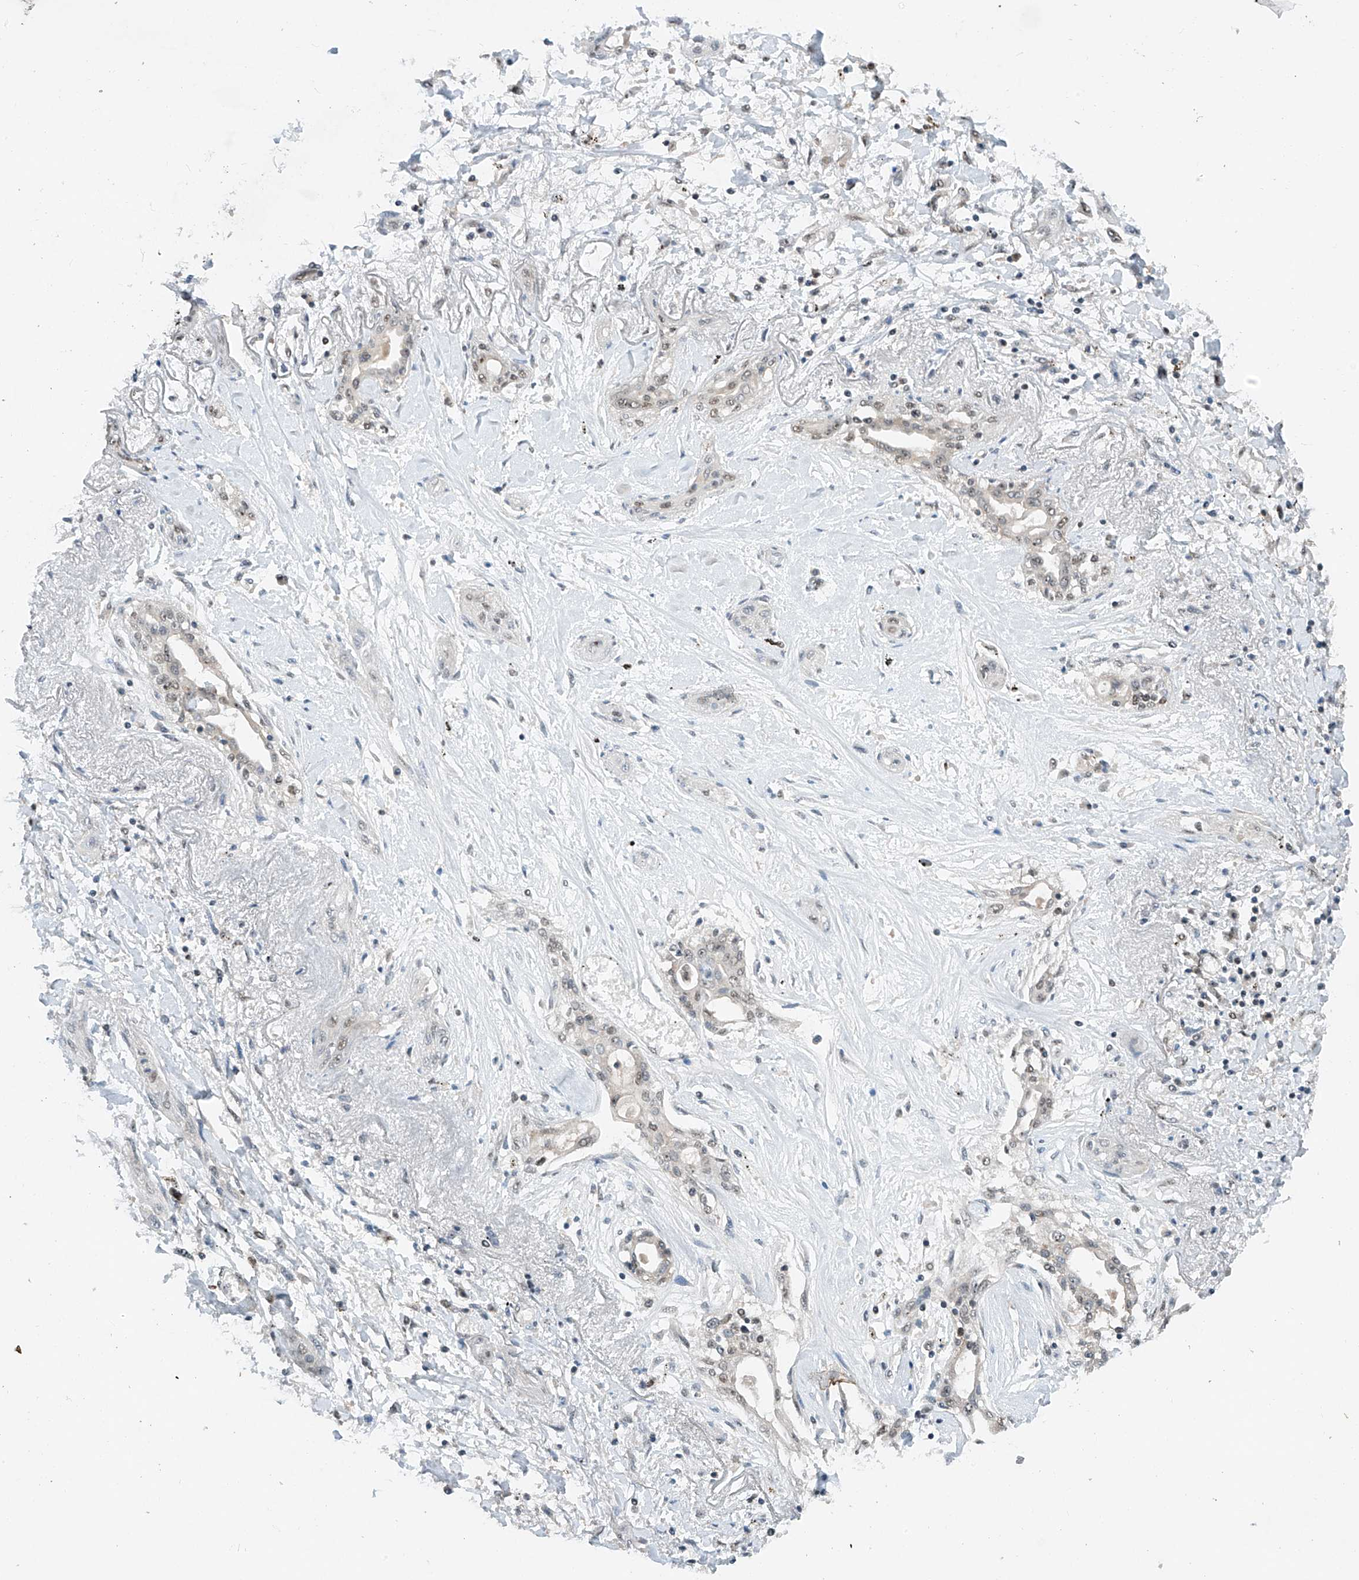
{"staining": {"intensity": "weak", "quantity": "25%-75%", "location": "nuclear"}, "tissue": "lung cancer", "cell_type": "Tumor cells", "image_type": "cancer", "snomed": [{"axis": "morphology", "description": "Squamous cell carcinoma, NOS"}, {"axis": "topography", "description": "Lung"}], "caption": "Immunohistochemistry (IHC) micrograph of neoplastic tissue: human lung squamous cell carcinoma stained using IHC shows low levels of weak protein expression localized specifically in the nuclear of tumor cells, appearing as a nuclear brown color.", "gene": "RPAIN", "patient": {"sex": "female", "age": 47}}